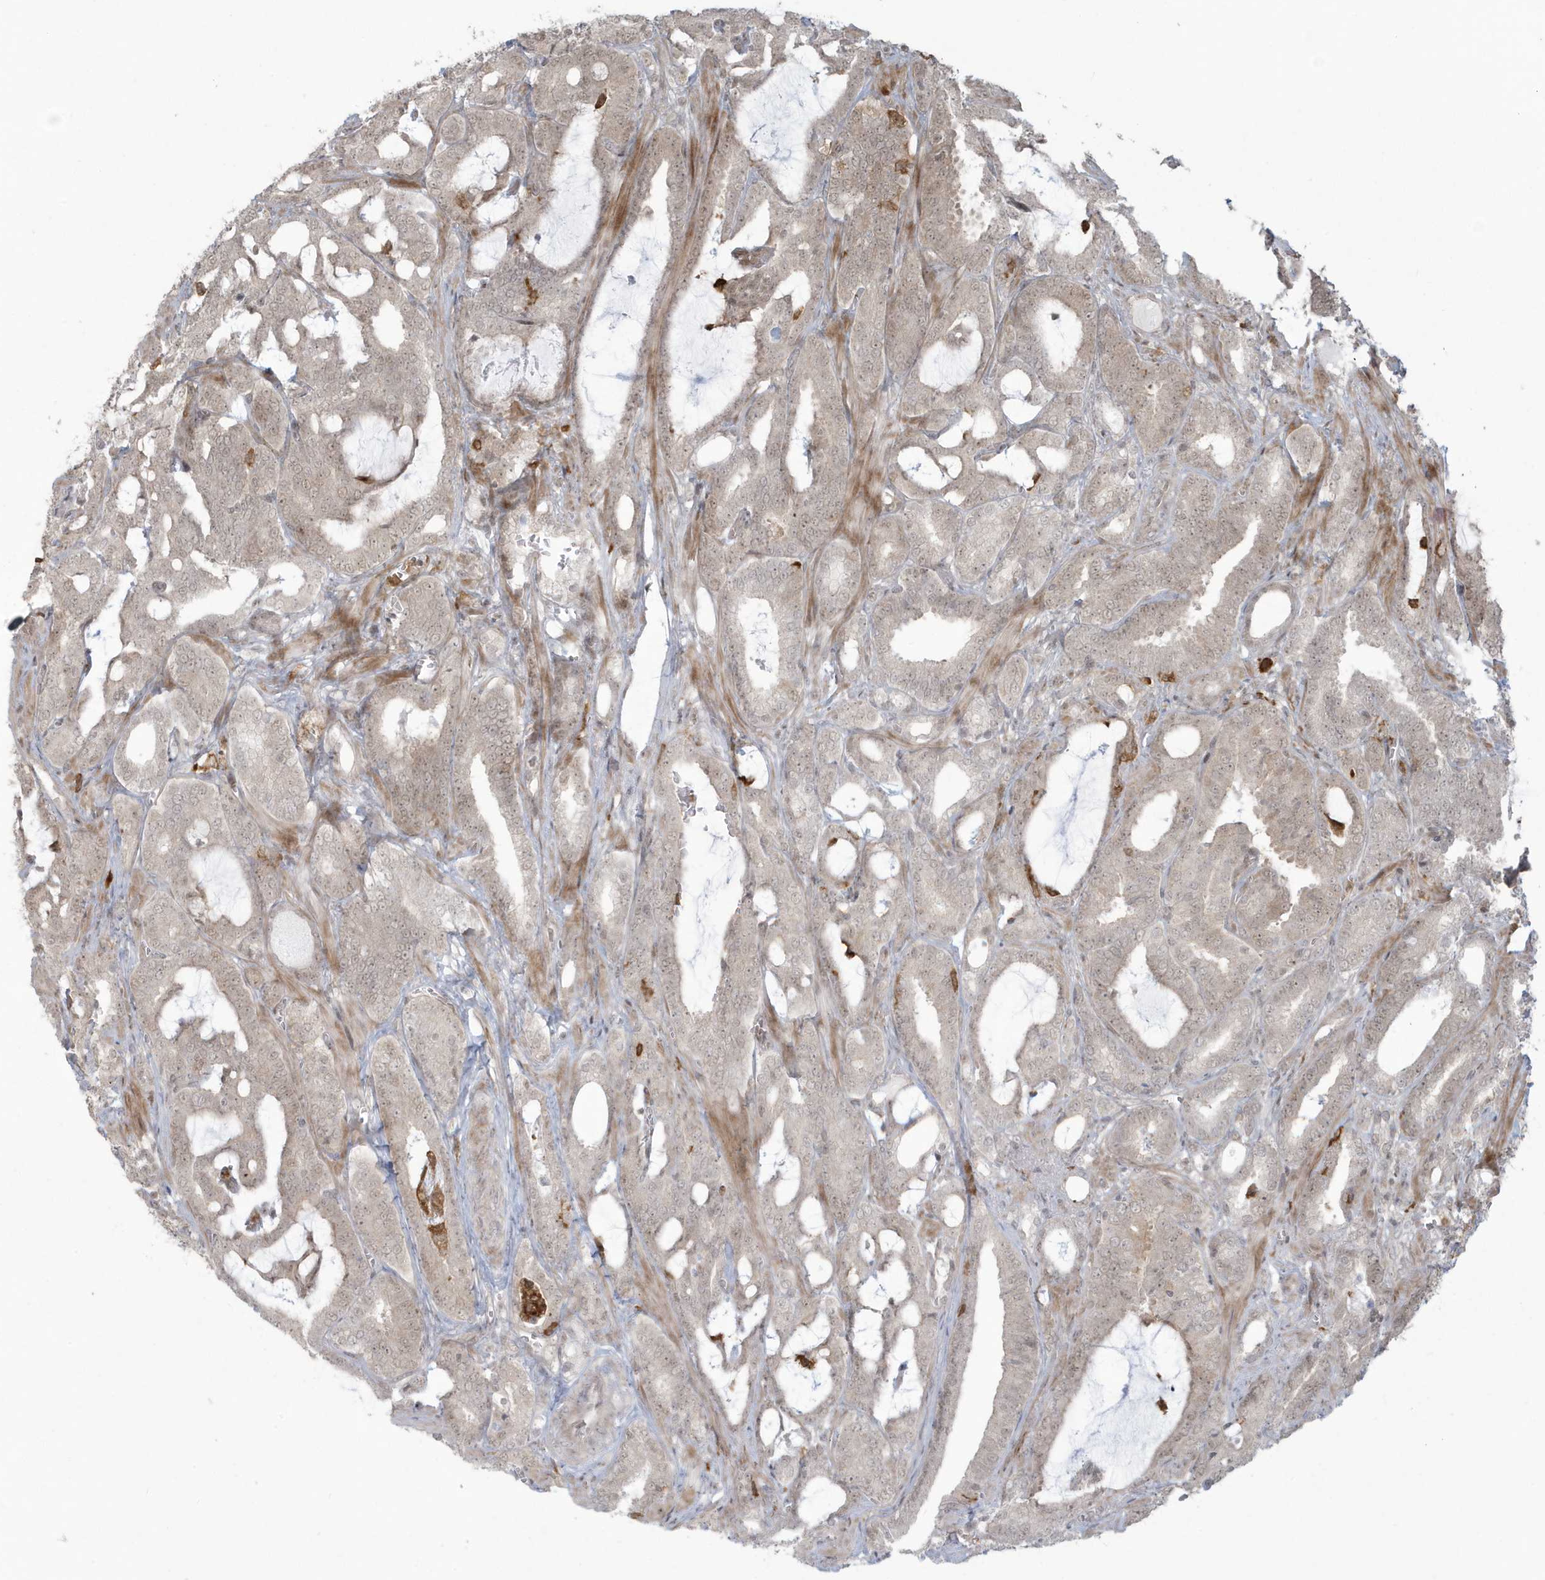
{"staining": {"intensity": "weak", "quantity": "25%-75%", "location": "nuclear"}, "tissue": "prostate cancer", "cell_type": "Tumor cells", "image_type": "cancer", "snomed": [{"axis": "morphology", "description": "Adenocarcinoma, High grade"}, {"axis": "topography", "description": "Prostate and seminal vesicle, NOS"}], "caption": "Prostate cancer (high-grade adenocarcinoma) stained with a brown dye demonstrates weak nuclear positive expression in about 25%-75% of tumor cells.", "gene": "C1orf52", "patient": {"sex": "male", "age": 67}}